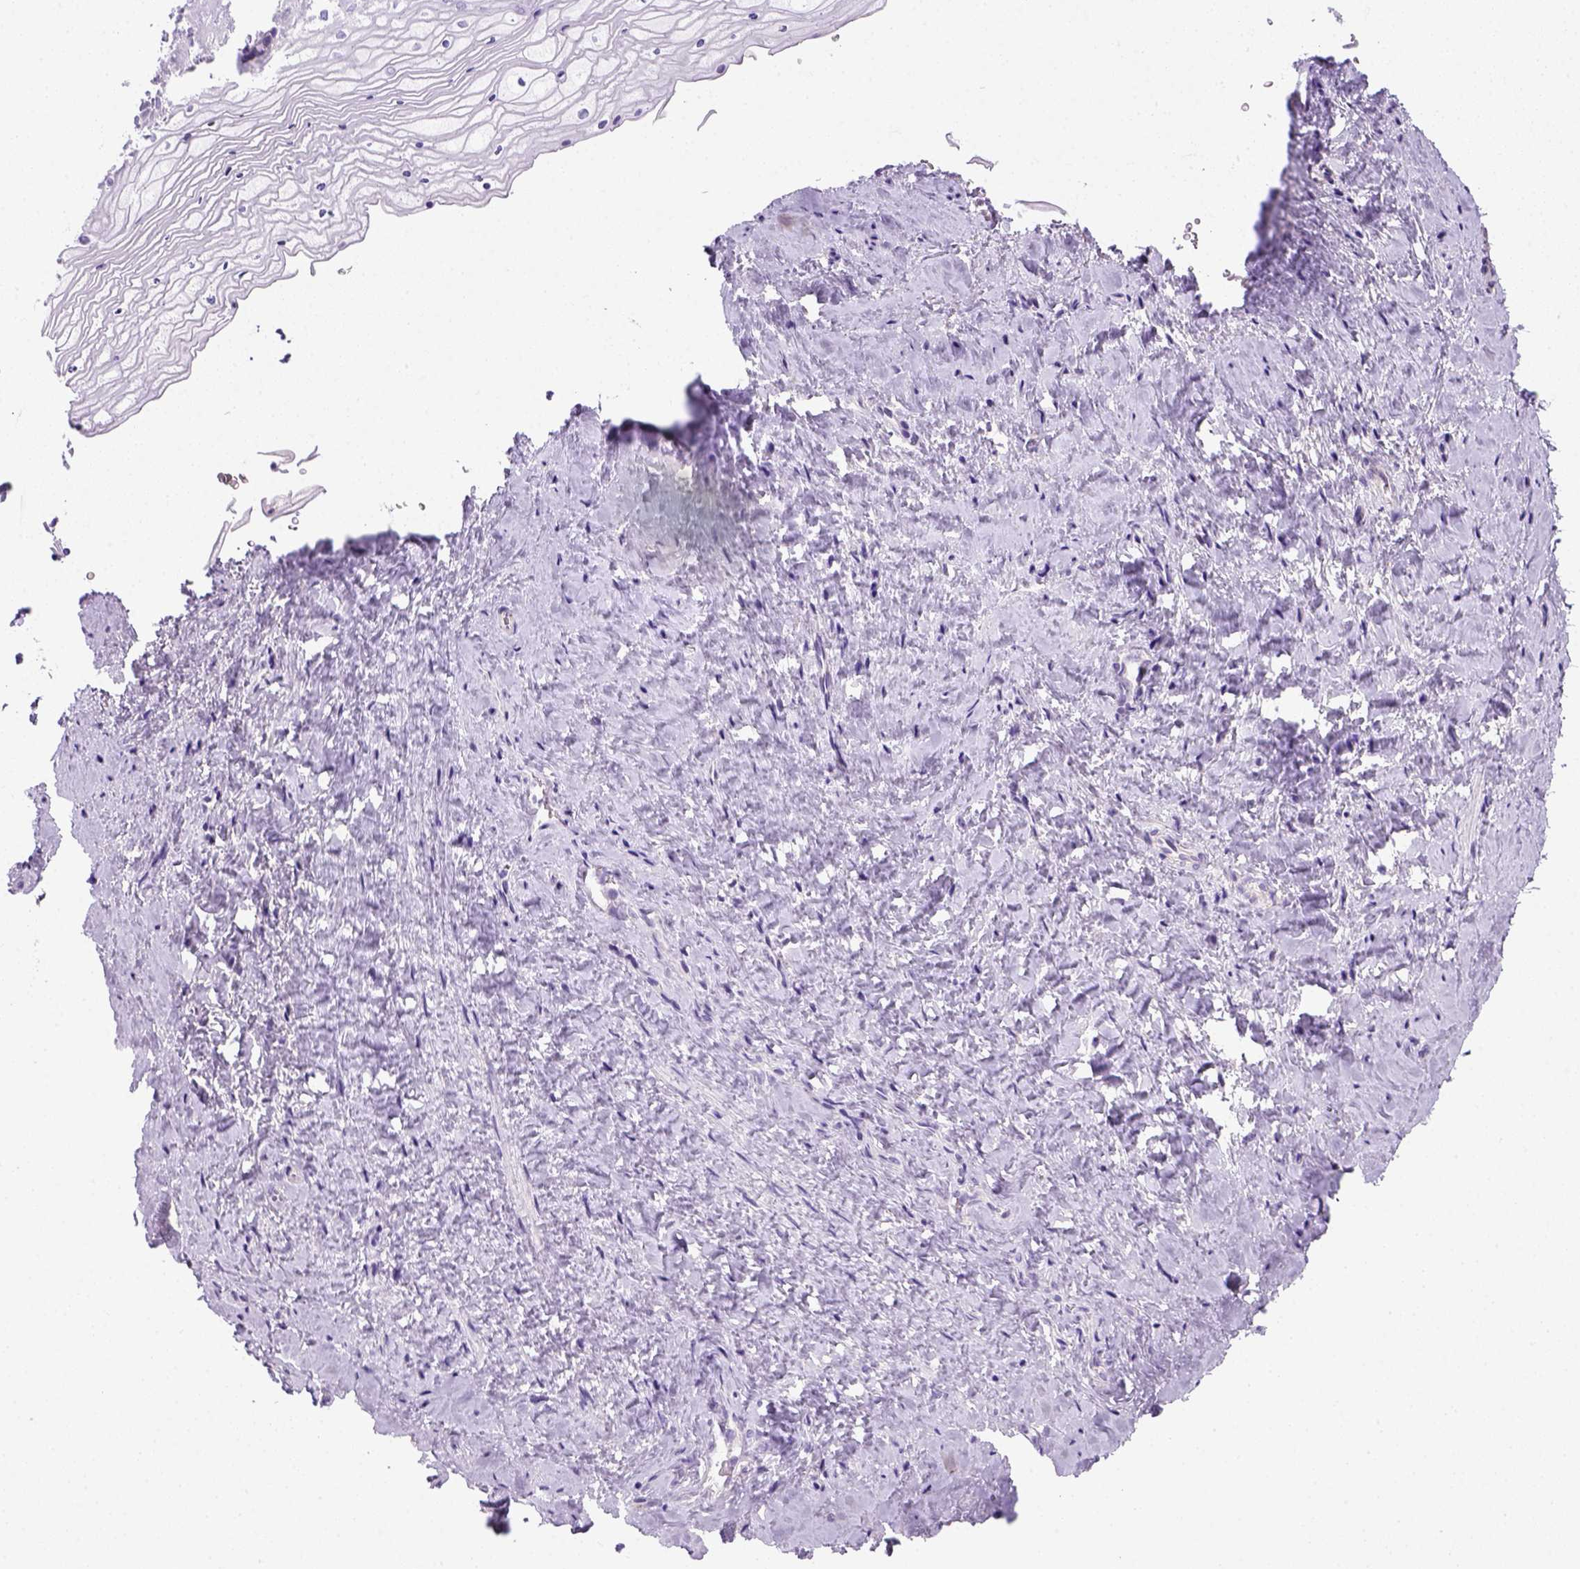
{"staining": {"intensity": "negative", "quantity": "none", "location": "none"}, "tissue": "vagina", "cell_type": "Squamous epithelial cells", "image_type": "normal", "snomed": [{"axis": "morphology", "description": "Normal tissue, NOS"}, {"axis": "topography", "description": "Vagina"}], "caption": "A high-resolution micrograph shows immunohistochemistry staining of unremarkable vagina, which exhibits no significant expression in squamous epithelial cells. The staining is performed using DAB brown chromogen with nuclei counter-stained in using hematoxylin.", "gene": "KRT71", "patient": {"sex": "female", "age": 45}}